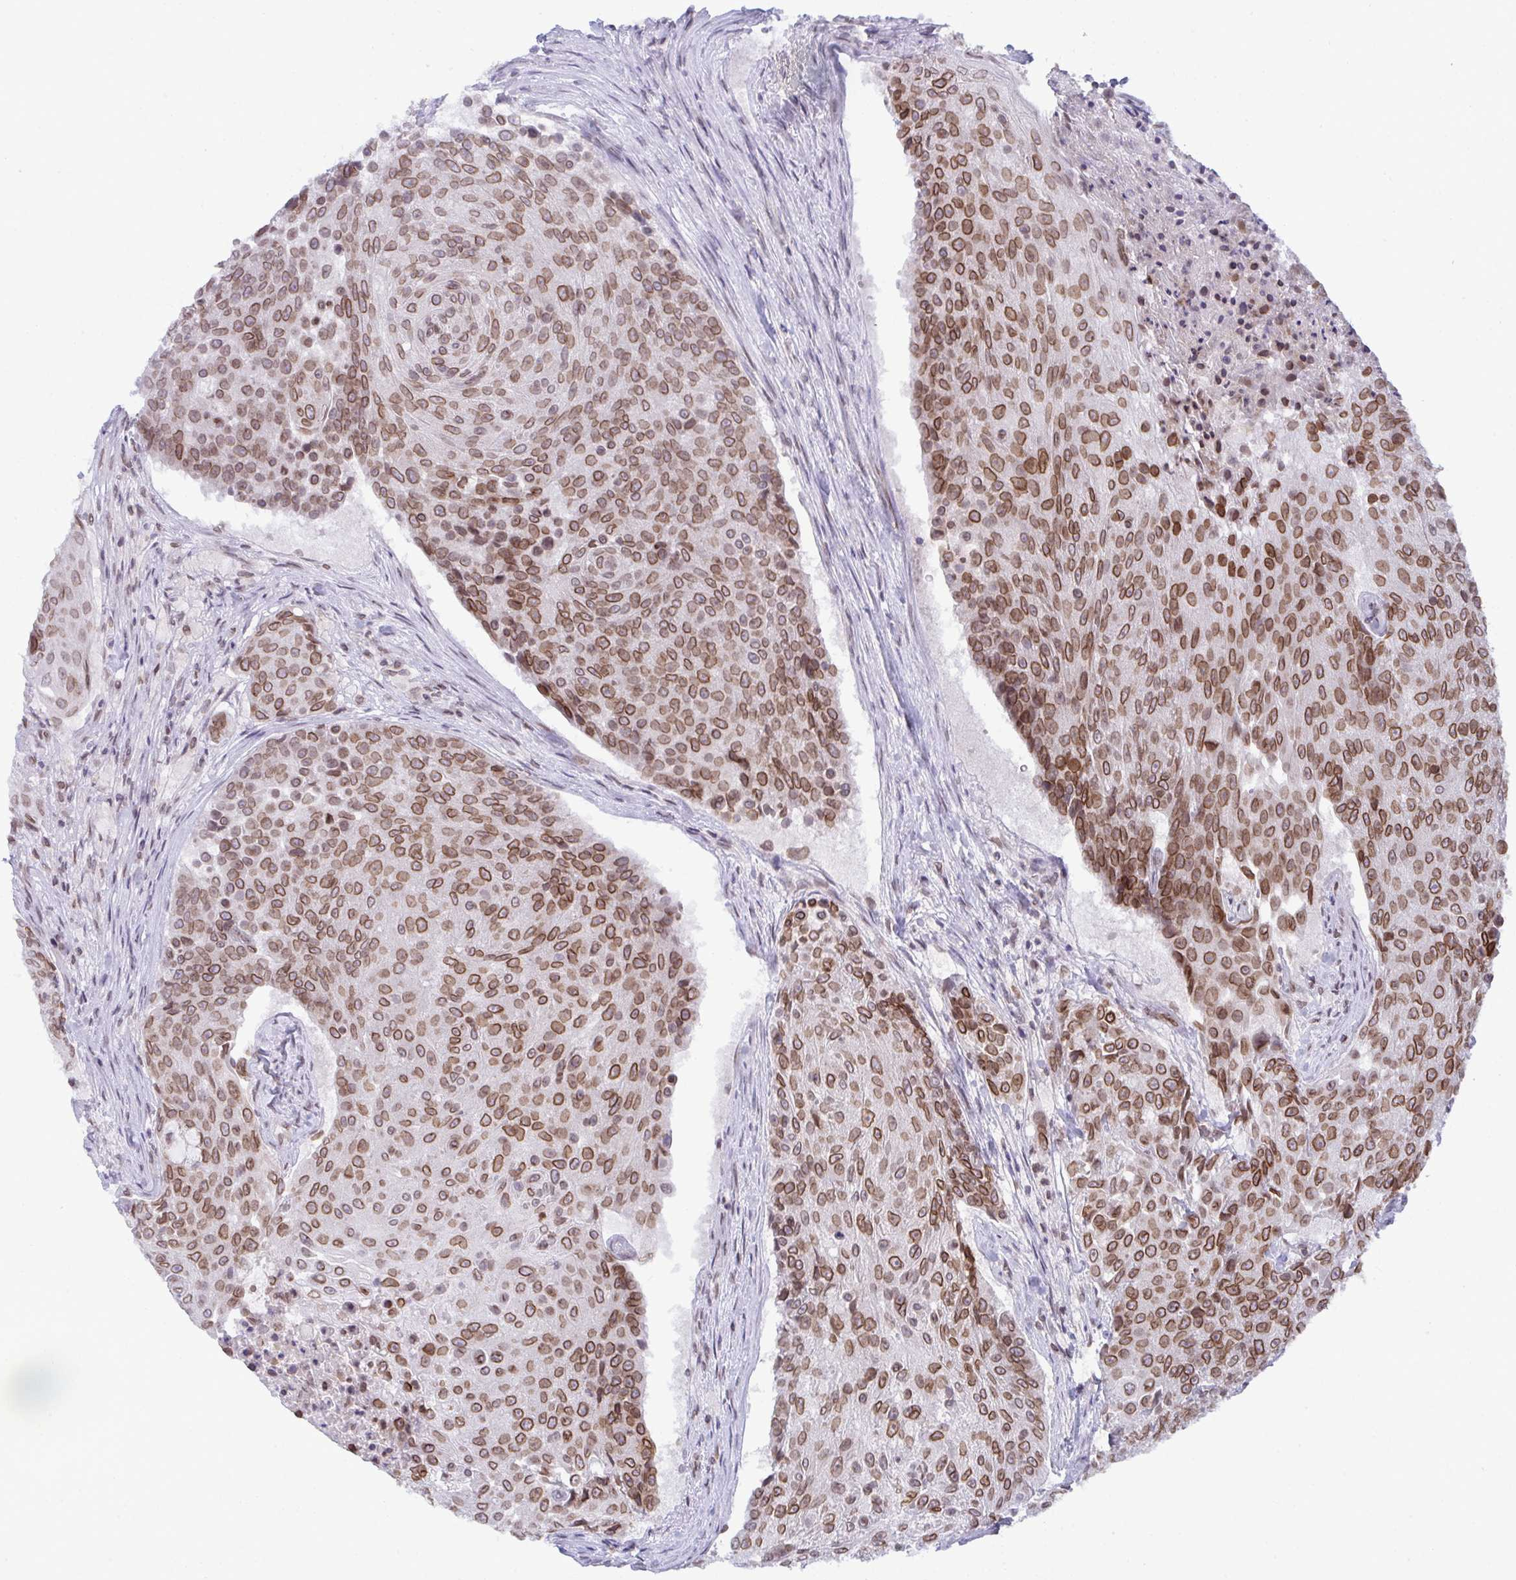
{"staining": {"intensity": "moderate", "quantity": ">75%", "location": "cytoplasmic/membranous,nuclear"}, "tissue": "urothelial cancer", "cell_type": "Tumor cells", "image_type": "cancer", "snomed": [{"axis": "morphology", "description": "Urothelial carcinoma, High grade"}, {"axis": "topography", "description": "Urinary bladder"}], "caption": "Moderate cytoplasmic/membranous and nuclear staining for a protein is appreciated in about >75% of tumor cells of urothelial cancer using IHC.", "gene": "RANBP2", "patient": {"sex": "female", "age": 63}}